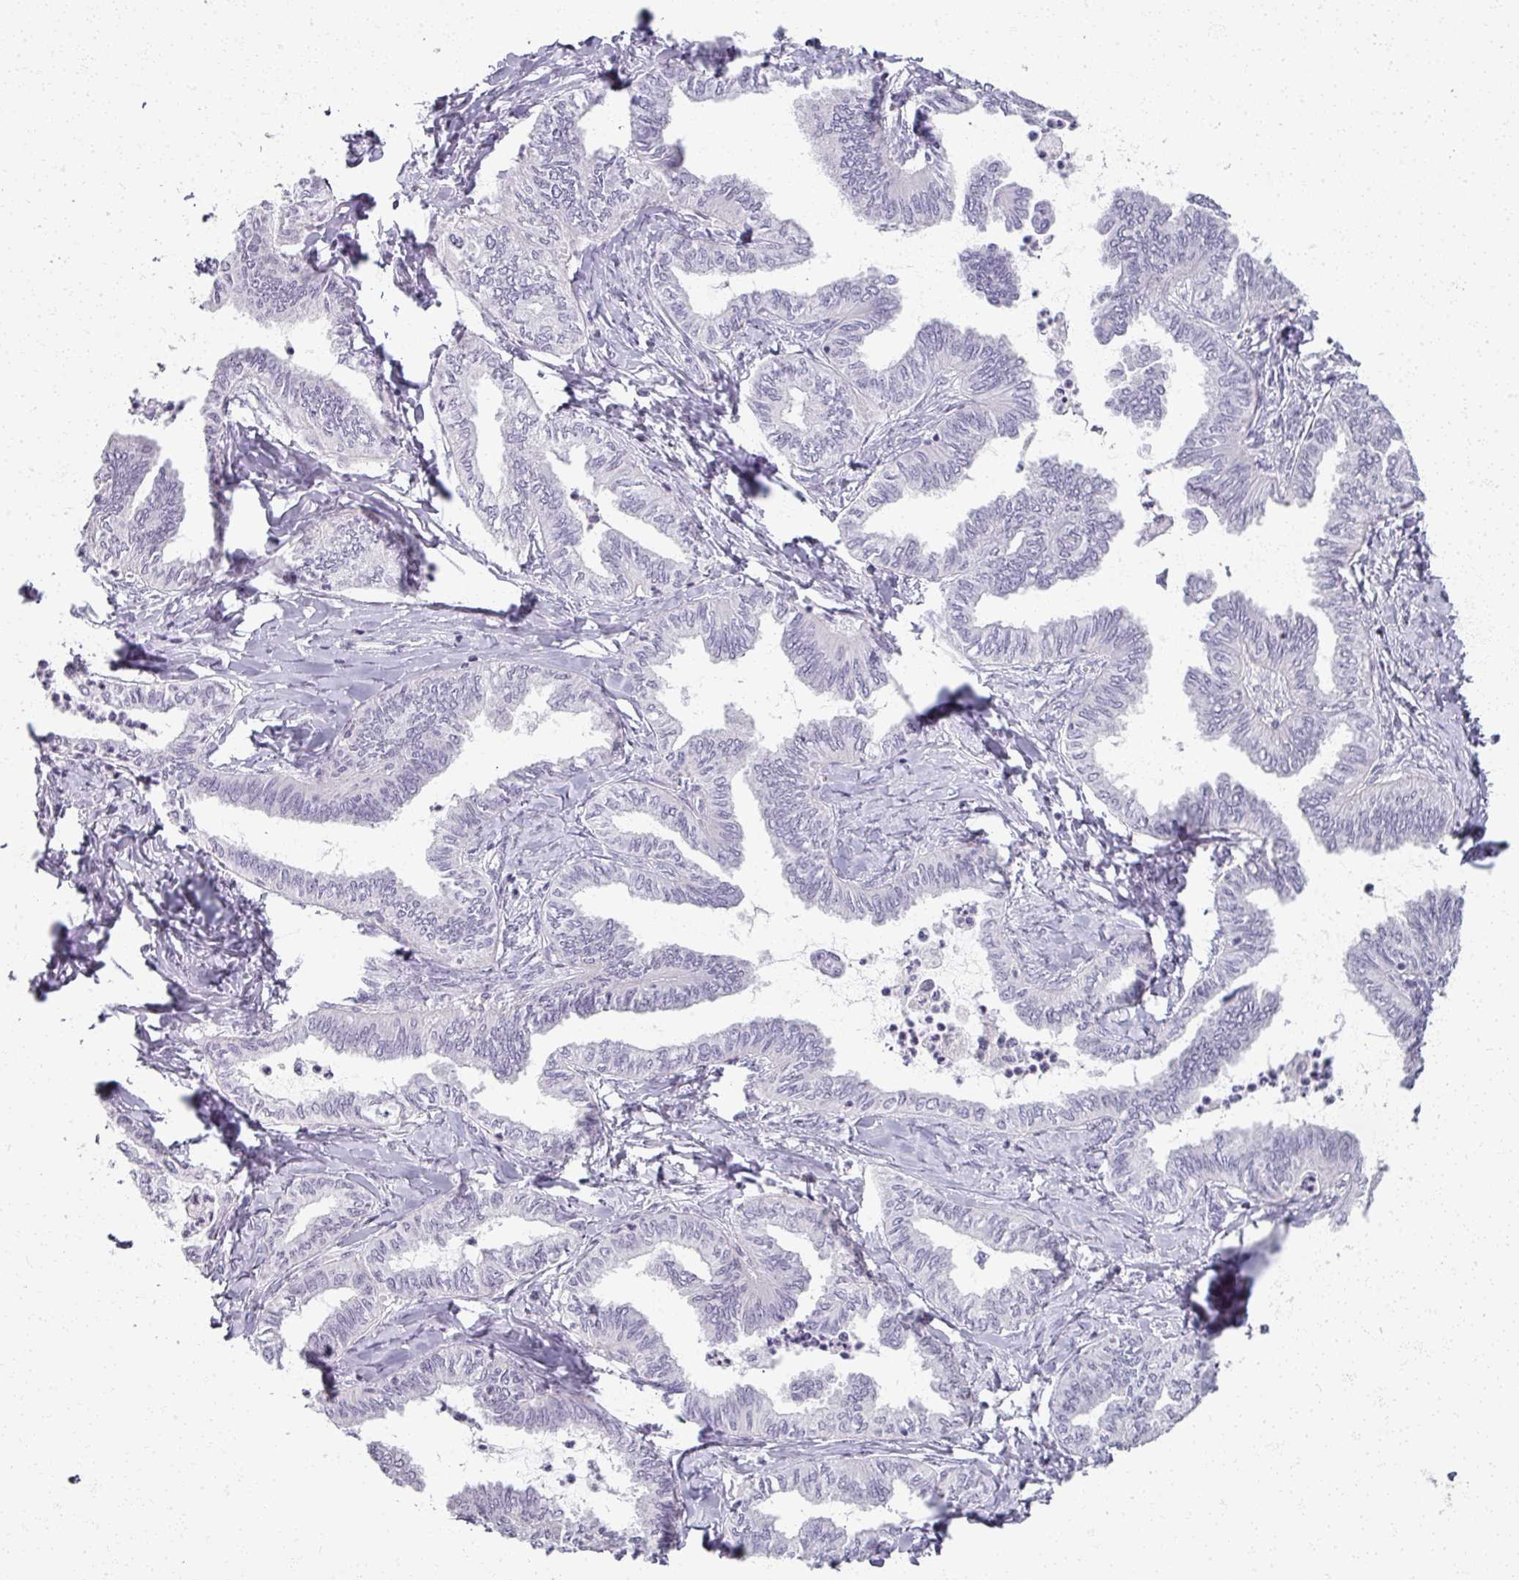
{"staining": {"intensity": "negative", "quantity": "none", "location": "none"}, "tissue": "ovarian cancer", "cell_type": "Tumor cells", "image_type": "cancer", "snomed": [{"axis": "morphology", "description": "Carcinoma, endometroid"}, {"axis": "topography", "description": "Ovary"}], "caption": "A high-resolution histopathology image shows immunohistochemistry (IHC) staining of ovarian cancer, which displays no significant staining in tumor cells.", "gene": "RFPL2", "patient": {"sex": "female", "age": 70}}